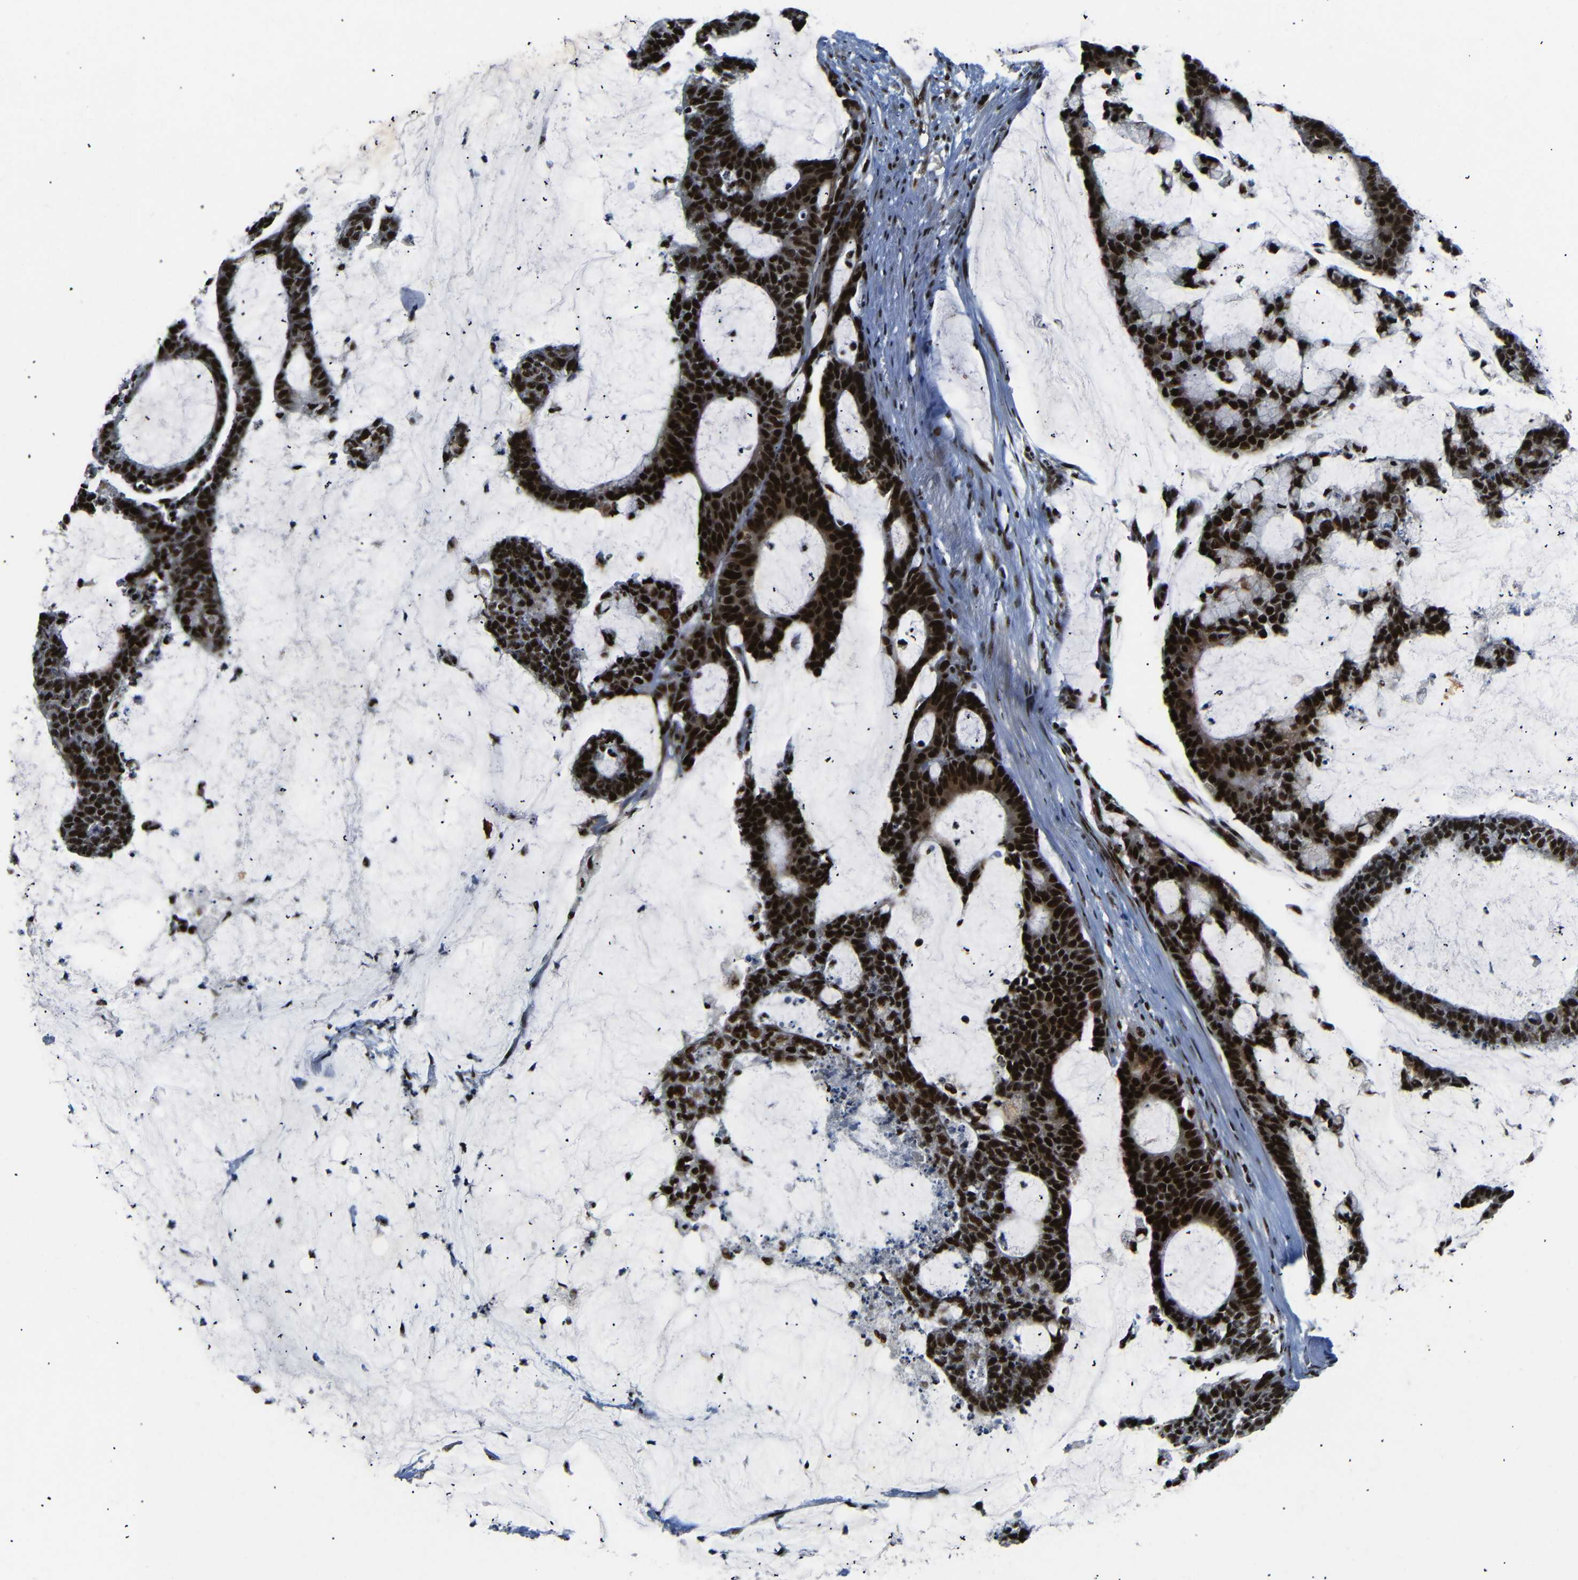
{"staining": {"intensity": "strong", "quantity": ">75%", "location": "nuclear"}, "tissue": "colorectal cancer", "cell_type": "Tumor cells", "image_type": "cancer", "snomed": [{"axis": "morphology", "description": "Adenocarcinoma, NOS"}, {"axis": "topography", "description": "Colon"}], "caption": "Protein staining by immunohistochemistry displays strong nuclear positivity in approximately >75% of tumor cells in adenocarcinoma (colorectal).", "gene": "SETDB2", "patient": {"sex": "female", "age": 84}}